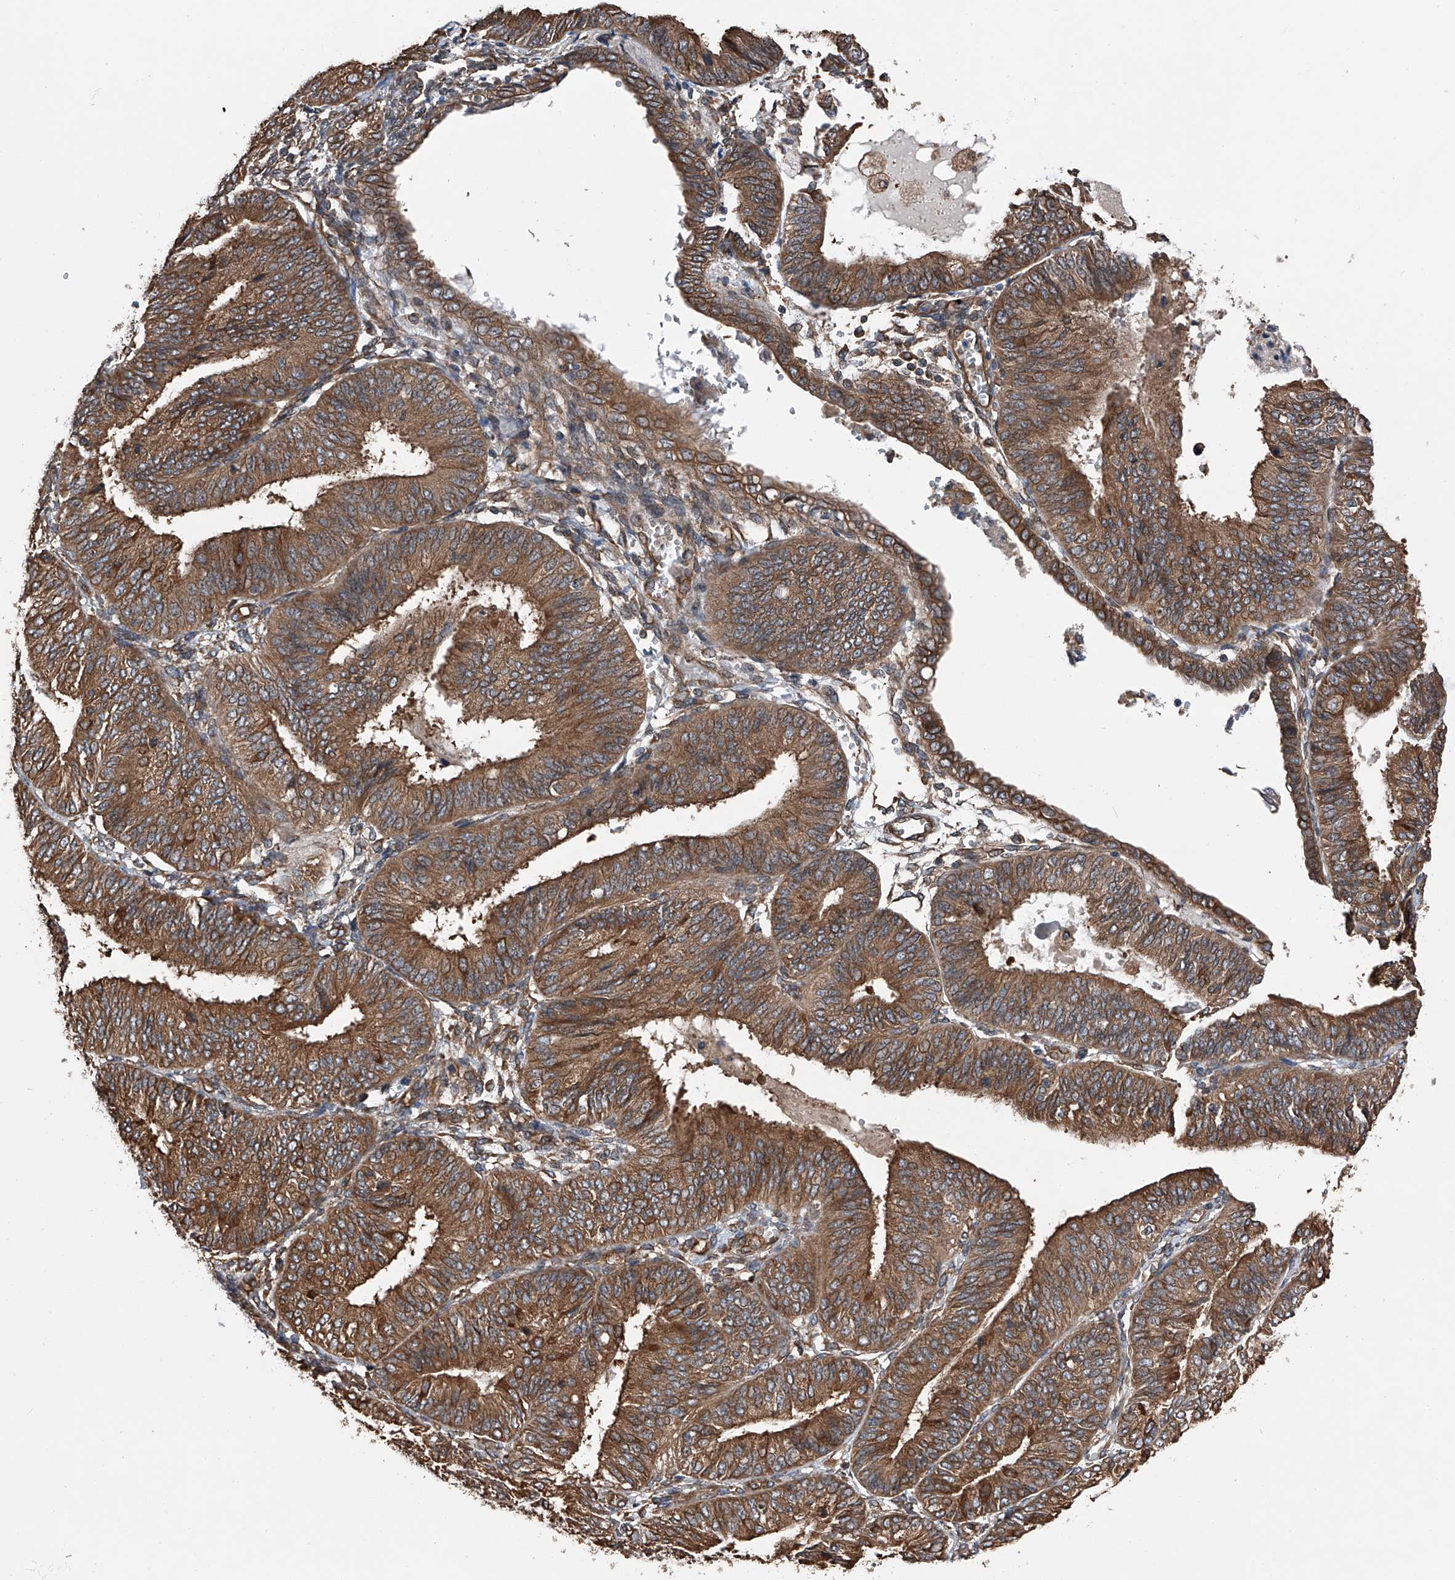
{"staining": {"intensity": "strong", "quantity": ">75%", "location": "cytoplasmic/membranous"}, "tissue": "endometrial cancer", "cell_type": "Tumor cells", "image_type": "cancer", "snomed": [{"axis": "morphology", "description": "Adenocarcinoma, NOS"}, {"axis": "topography", "description": "Endometrium"}], "caption": "Immunohistochemistry (DAB (3,3'-diaminobenzidine)) staining of adenocarcinoma (endometrial) displays strong cytoplasmic/membranous protein positivity in approximately >75% of tumor cells. (Stains: DAB in brown, nuclei in blue, Microscopy: brightfield microscopy at high magnification).", "gene": "KCNJ2", "patient": {"sex": "female", "age": 58}}